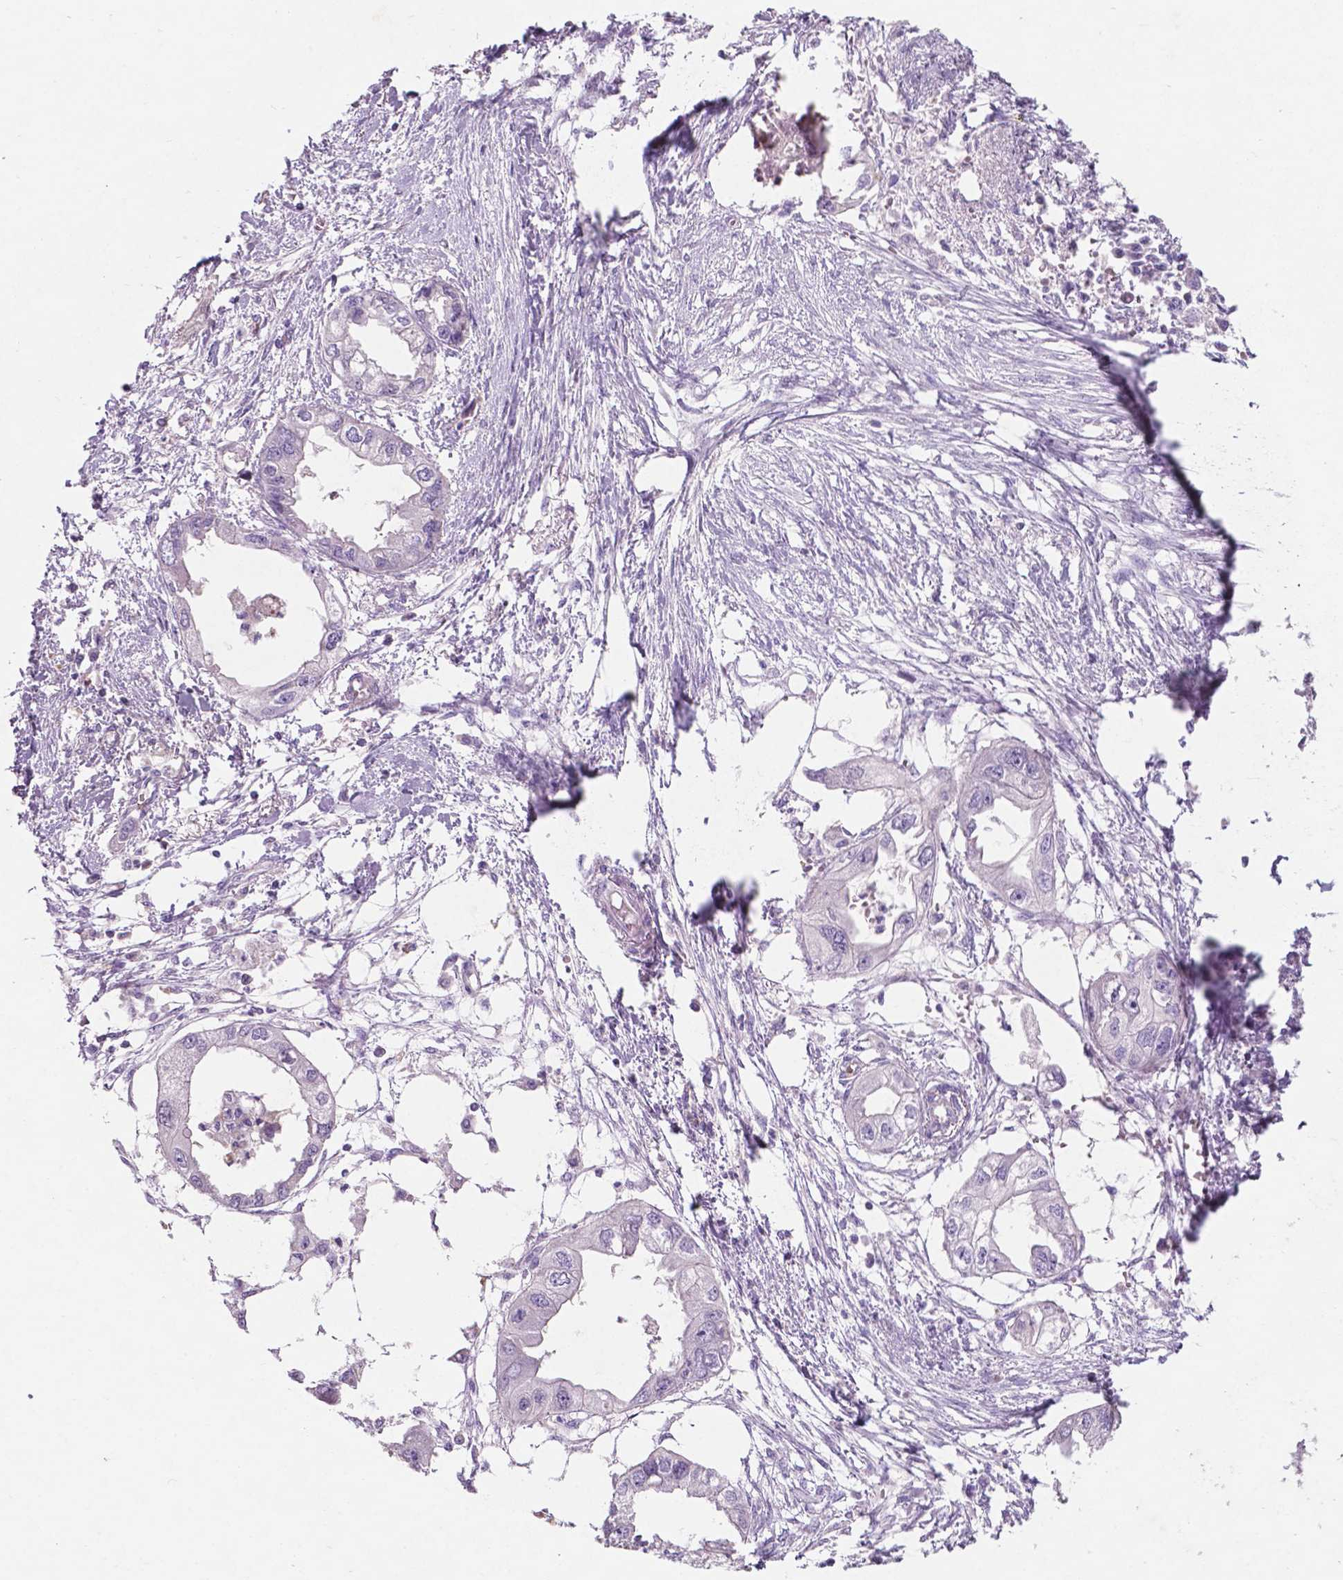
{"staining": {"intensity": "negative", "quantity": "none", "location": "none"}, "tissue": "endometrial cancer", "cell_type": "Tumor cells", "image_type": "cancer", "snomed": [{"axis": "morphology", "description": "Adenocarcinoma, NOS"}, {"axis": "morphology", "description": "Adenocarcinoma, metastatic, NOS"}, {"axis": "topography", "description": "Adipose tissue"}, {"axis": "topography", "description": "Endometrium"}], "caption": "Tumor cells show no significant positivity in endometrial metastatic adenocarcinoma. (Stains: DAB immunohistochemistry with hematoxylin counter stain, Microscopy: brightfield microscopy at high magnification).", "gene": "ARL5C", "patient": {"sex": "female", "age": 67}}